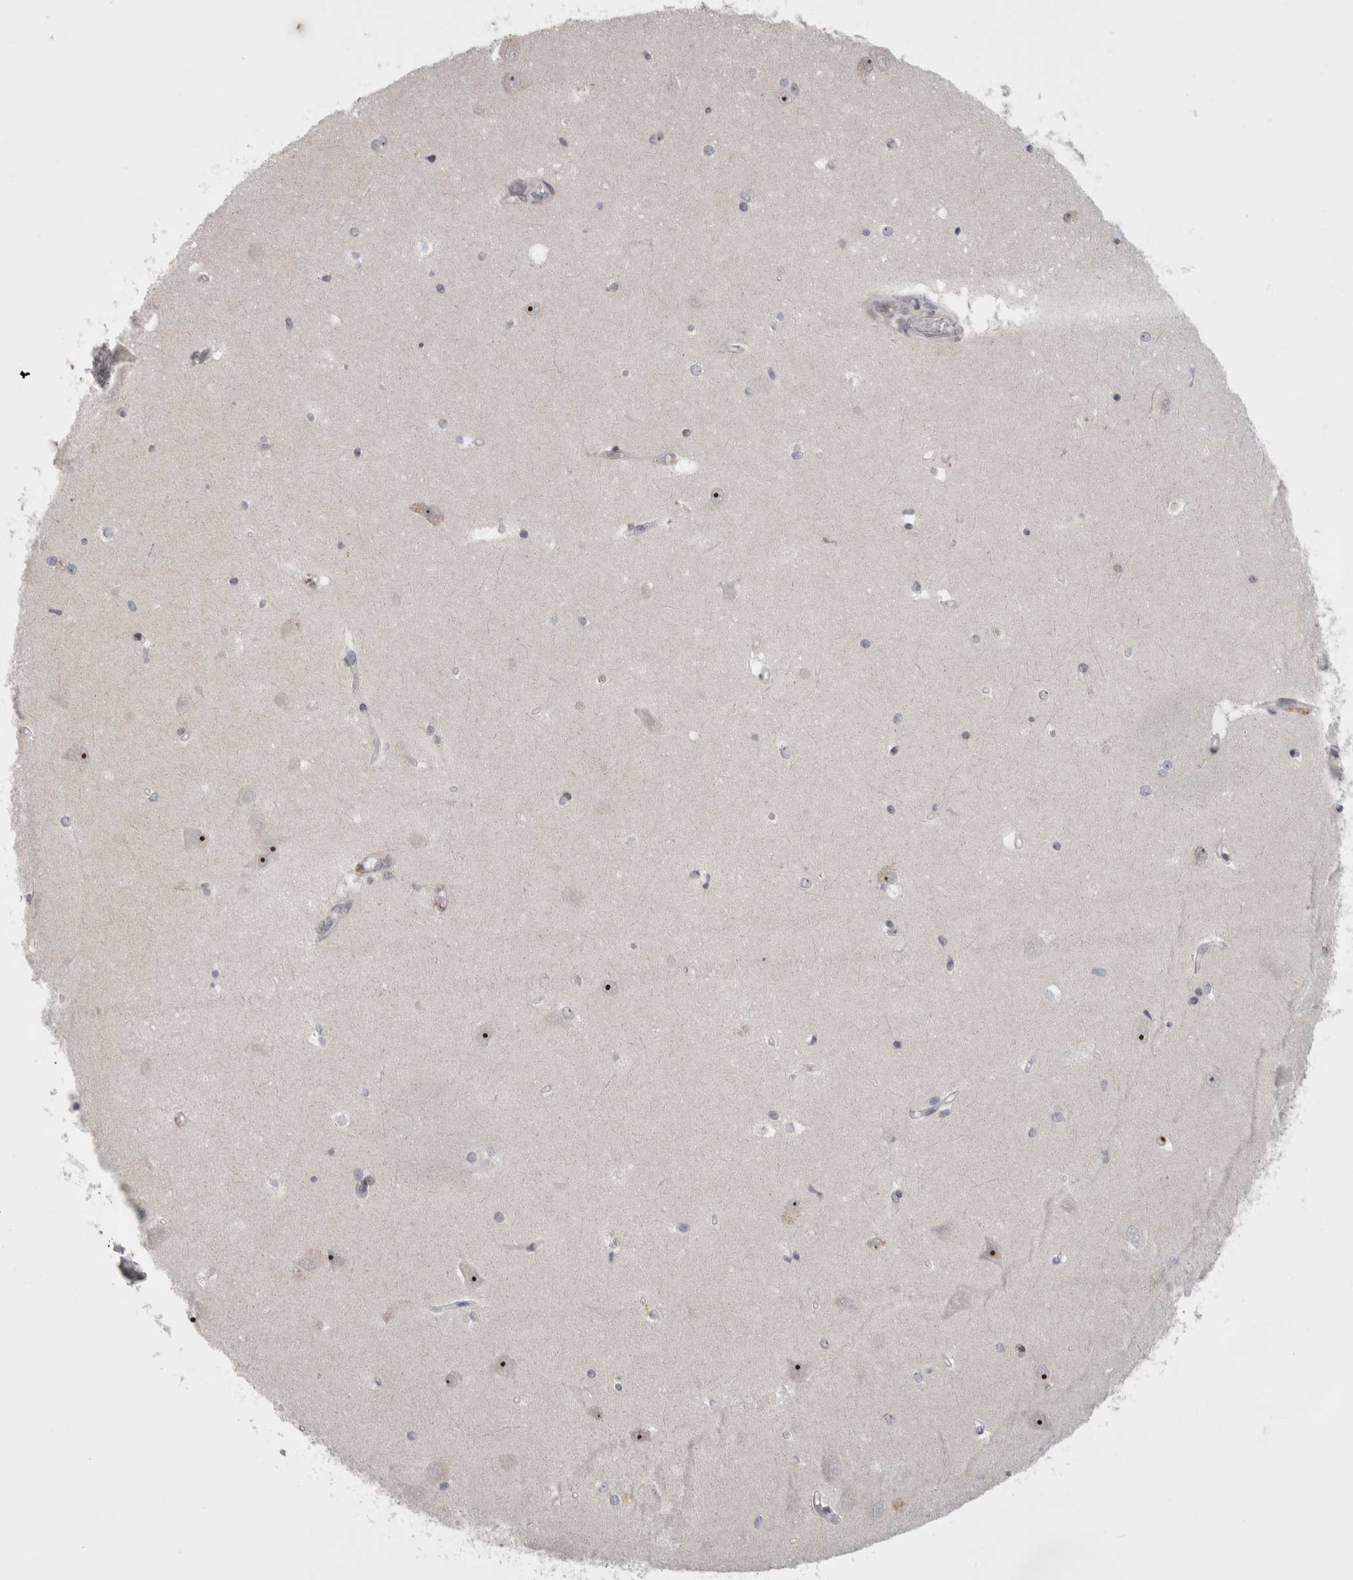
{"staining": {"intensity": "negative", "quantity": "none", "location": "none"}, "tissue": "hippocampus", "cell_type": "Glial cells", "image_type": "normal", "snomed": [{"axis": "morphology", "description": "Normal tissue, NOS"}, {"axis": "topography", "description": "Hippocampus"}], "caption": "The histopathology image displays no staining of glial cells in normal hippocampus.", "gene": "SENP6", "patient": {"sex": "male", "age": 45}}